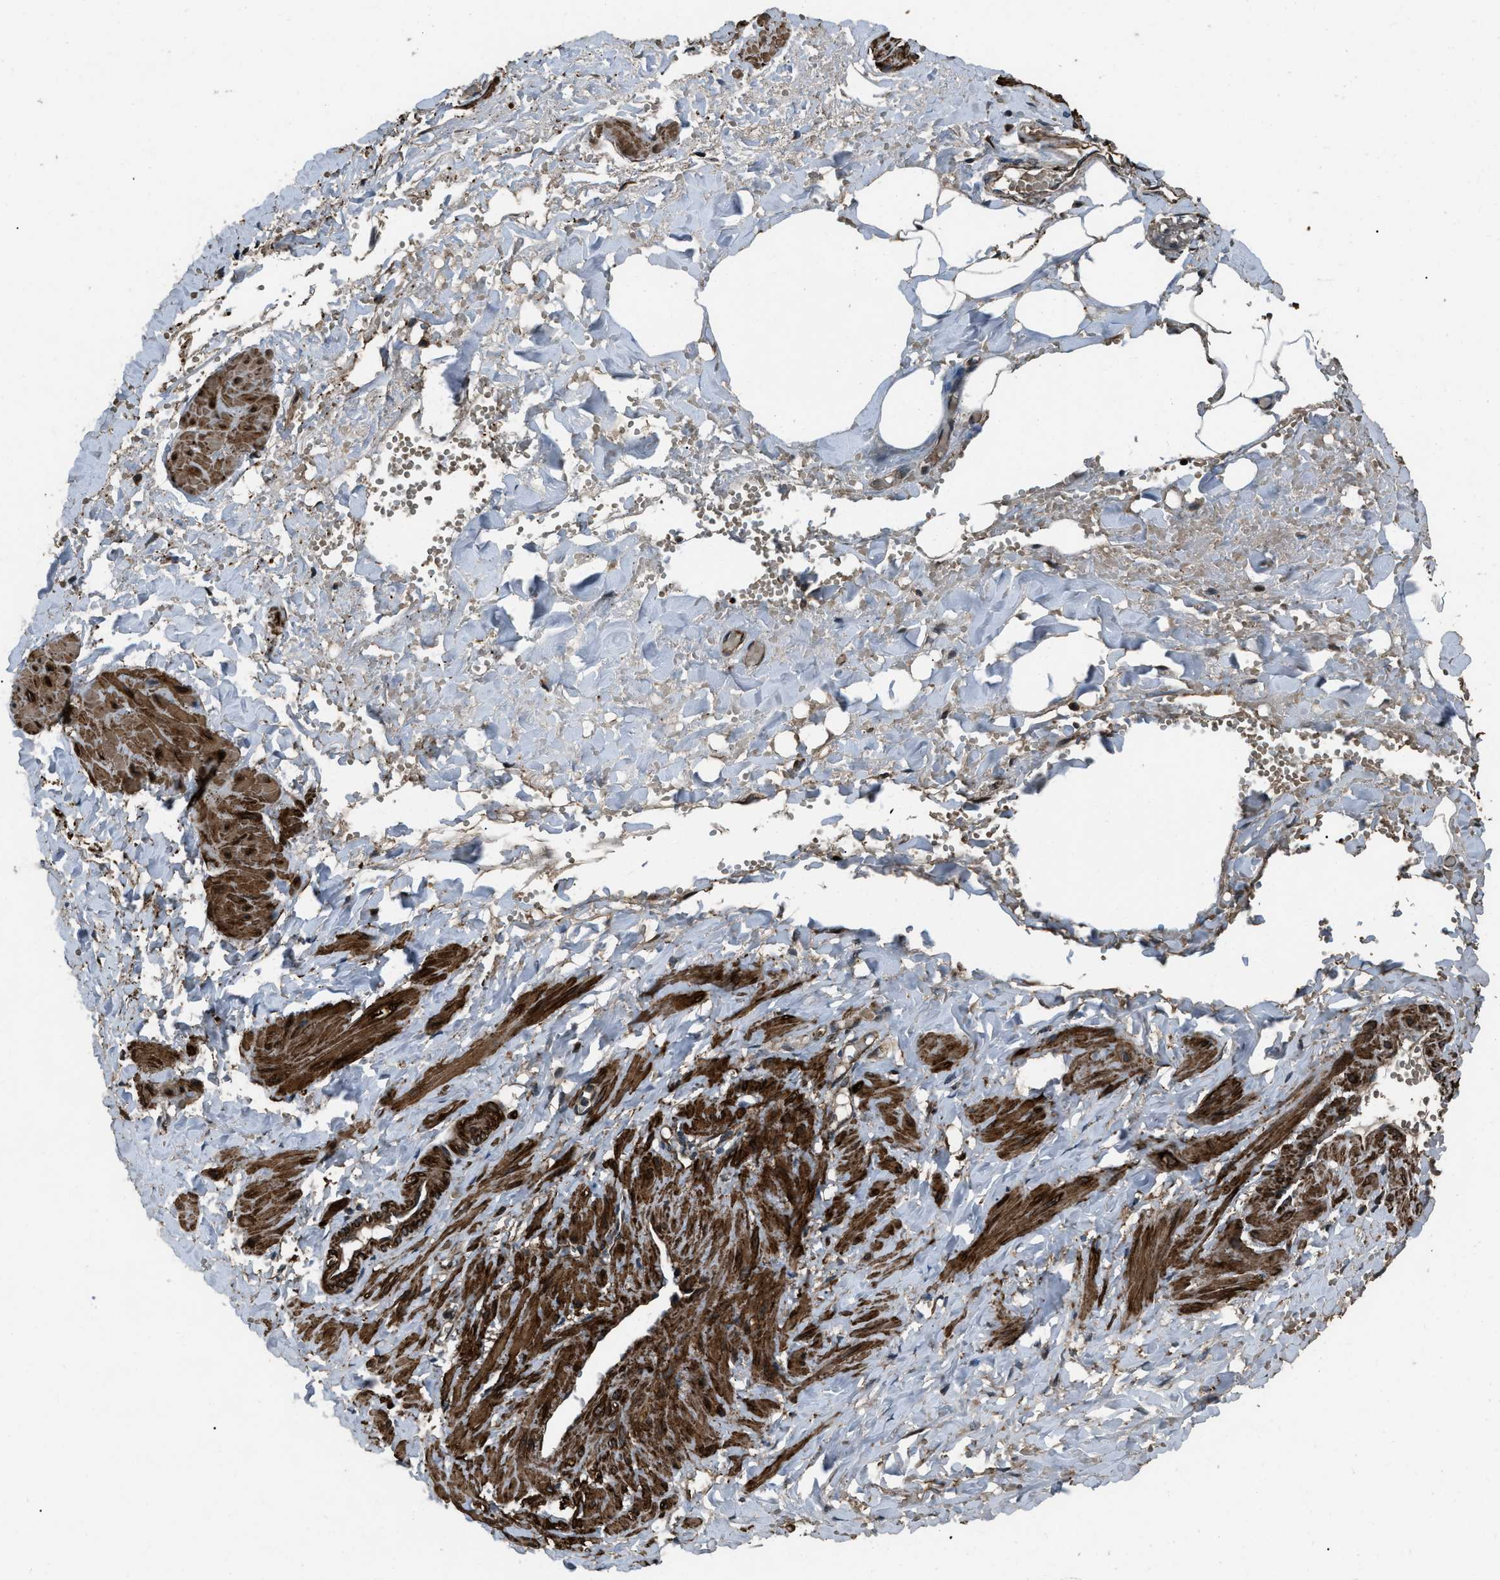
{"staining": {"intensity": "strong", "quantity": ">75%", "location": "cytoplasmic/membranous"}, "tissue": "adipose tissue", "cell_type": "Adipocytes", "image_type": "normal", "snomed": [{"axis": "morphology", "description": "Normal tissue, NOS"}, {"axis": "topography", "description": "Soft tissue"}, {"axis": "topography", "description": "Vascular tissue"}], "caption": "Protein analysis of unremarkable adipose tissue demonstrates strong cytoplasmic/membranous expression in about >75% of adipocytes.", "gene": "IRAK4", "patient": {"sex": "female", "age": 35}}